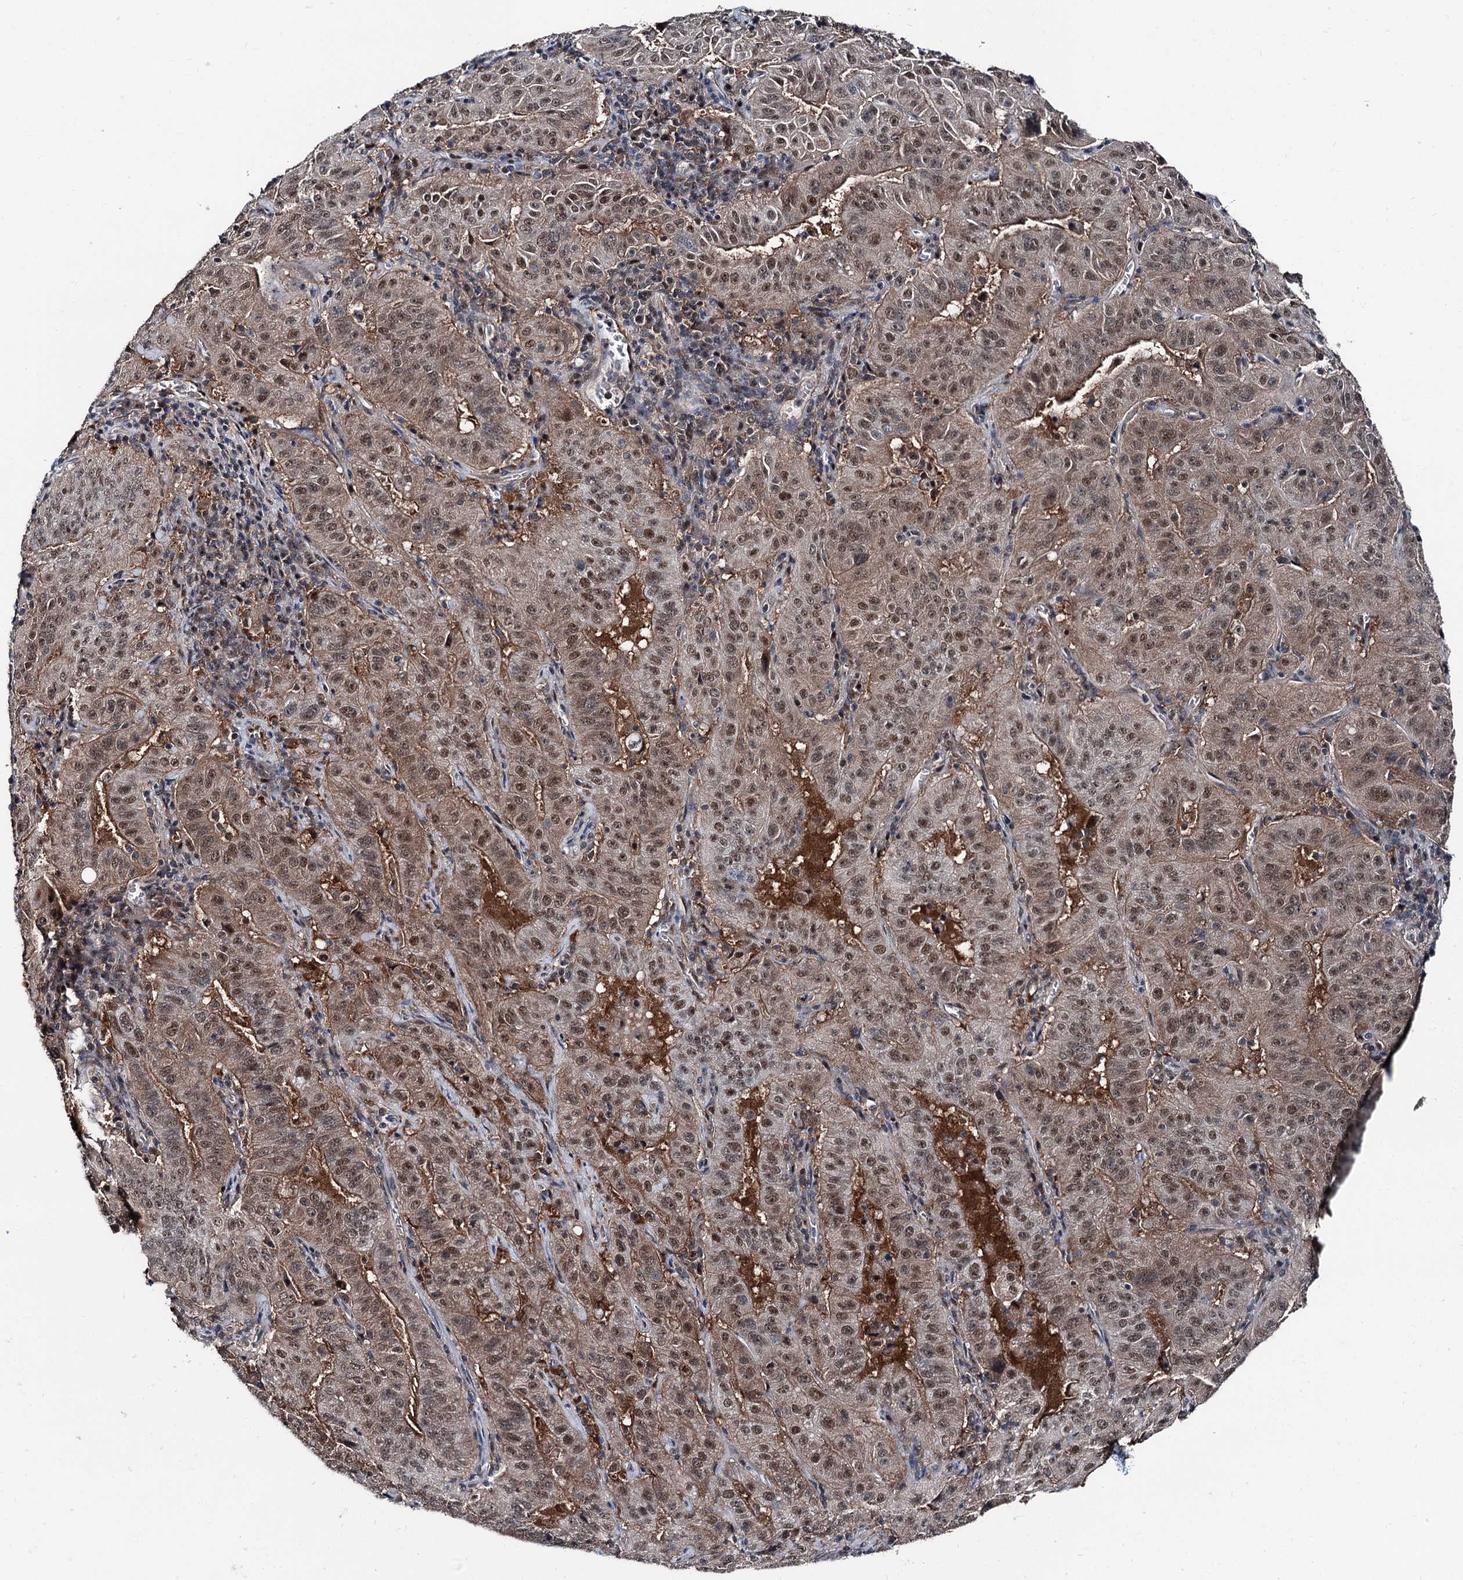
{"staining": {"intensity": "moderate", "quantity": ">75%", "location": "nuclear"}, "tissue": "pancreatic cancer", "cell_type": "Tumor cells", "image_type": "cancer", "snomed": [{"axis": "morphology", "description": "Adenocarcinoma, NOS"}, {"axis": "topography", "description": "Pancreas"}], "caption": "Pancreatic adenocarcinoma tissue demonstrates moderate nuclear expression in about >75% of tumor cells", "gene": "PSMD13", "patient": {"sex": "male", "age": 63}}